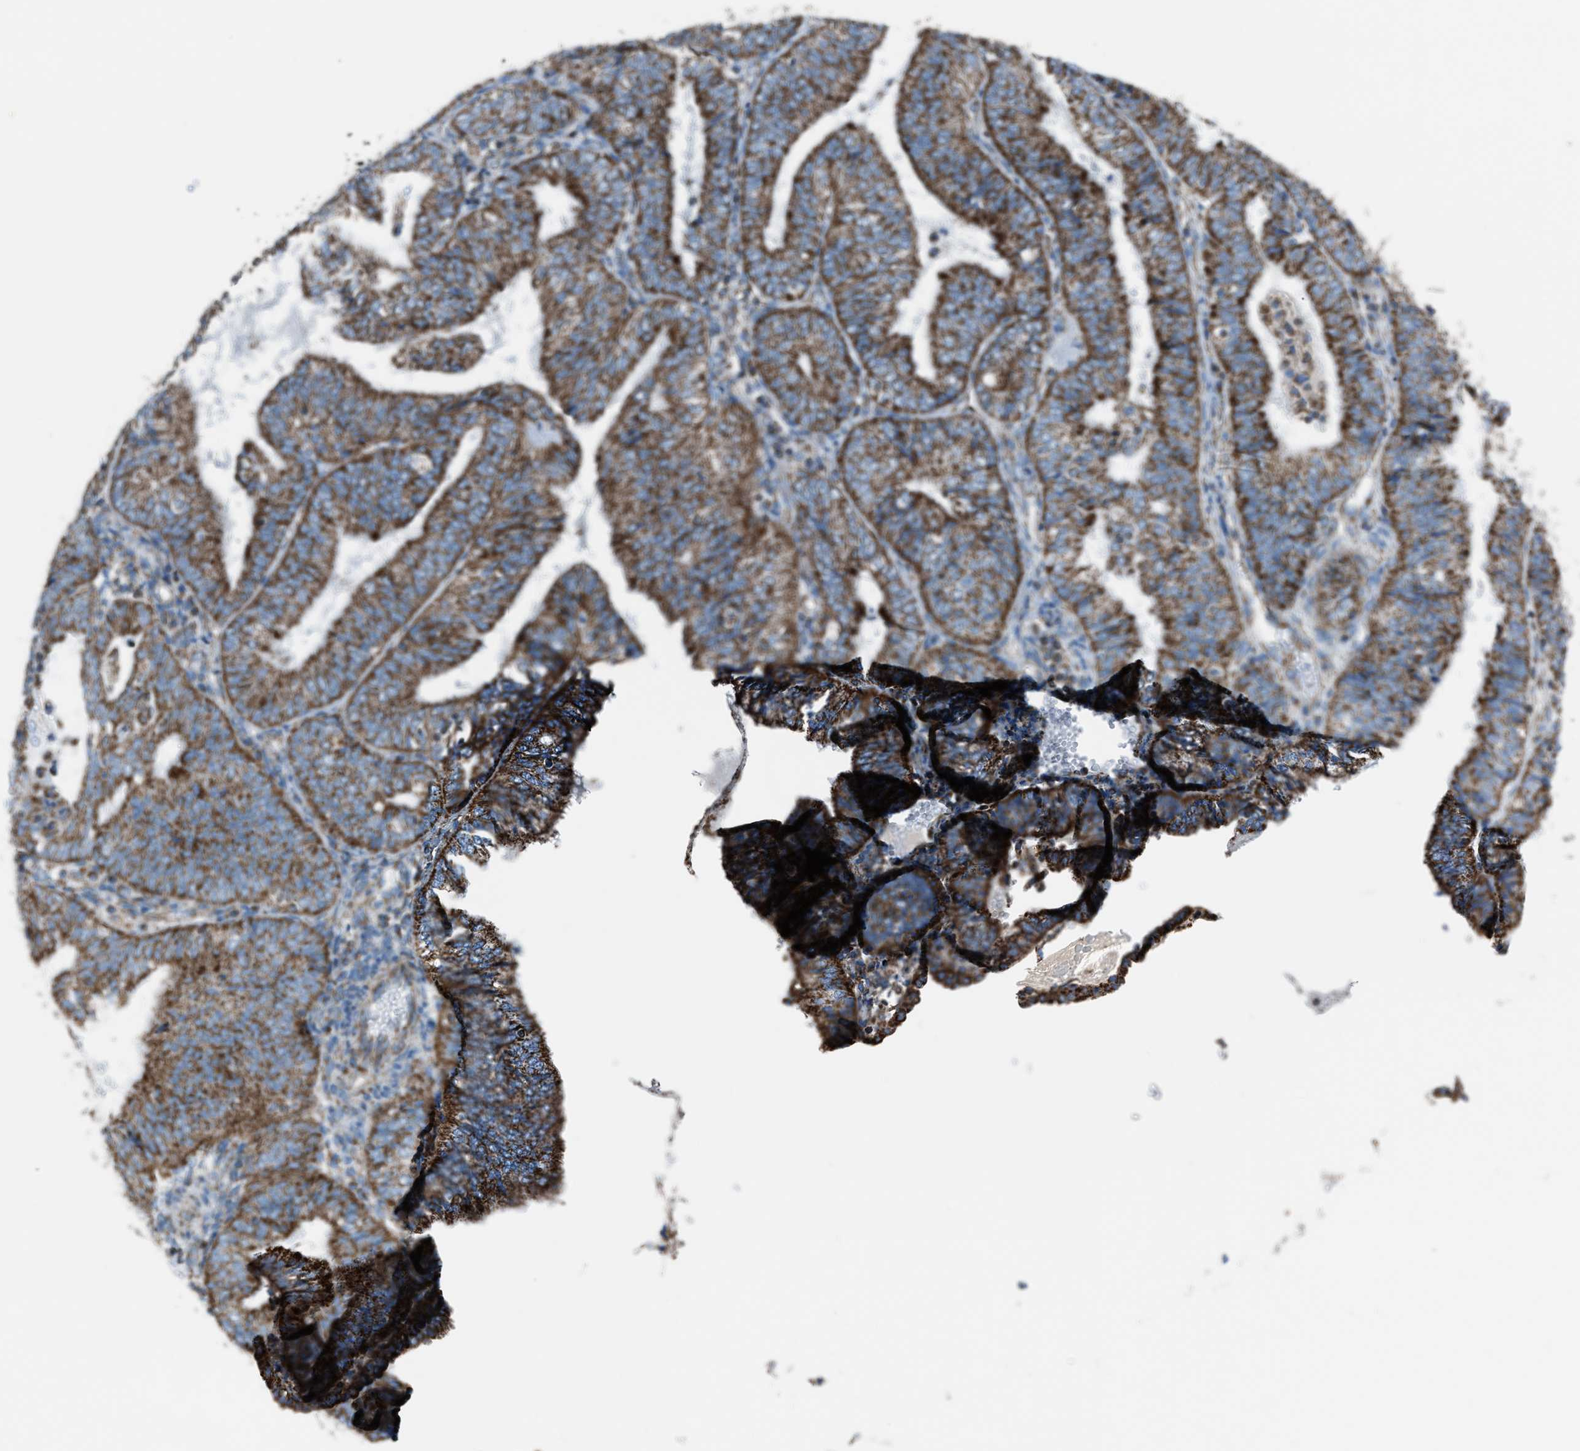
{"staining": {"intensity": "strong", "quantity": ">75%", "location": "cytoplasmic/membranous"}, "tissue": "endometrial cancer", "cell_type": "Tumor cells", "image_type": "cancer", "snomed": [{"axis": "morphology", "description": "Adenocarcinoma, NOS"}, {"axis": "topography", "description": "Endometrium"}], "caption": "Adenocarcinoma (endometrial) tissue exhibits strong cytoplasmic/membranous expression in approximately >75% of tumor cells, visualized by immunohistochemistry.", "gene": "MDH2", "patient": {"sex": "female", "age": 58}}